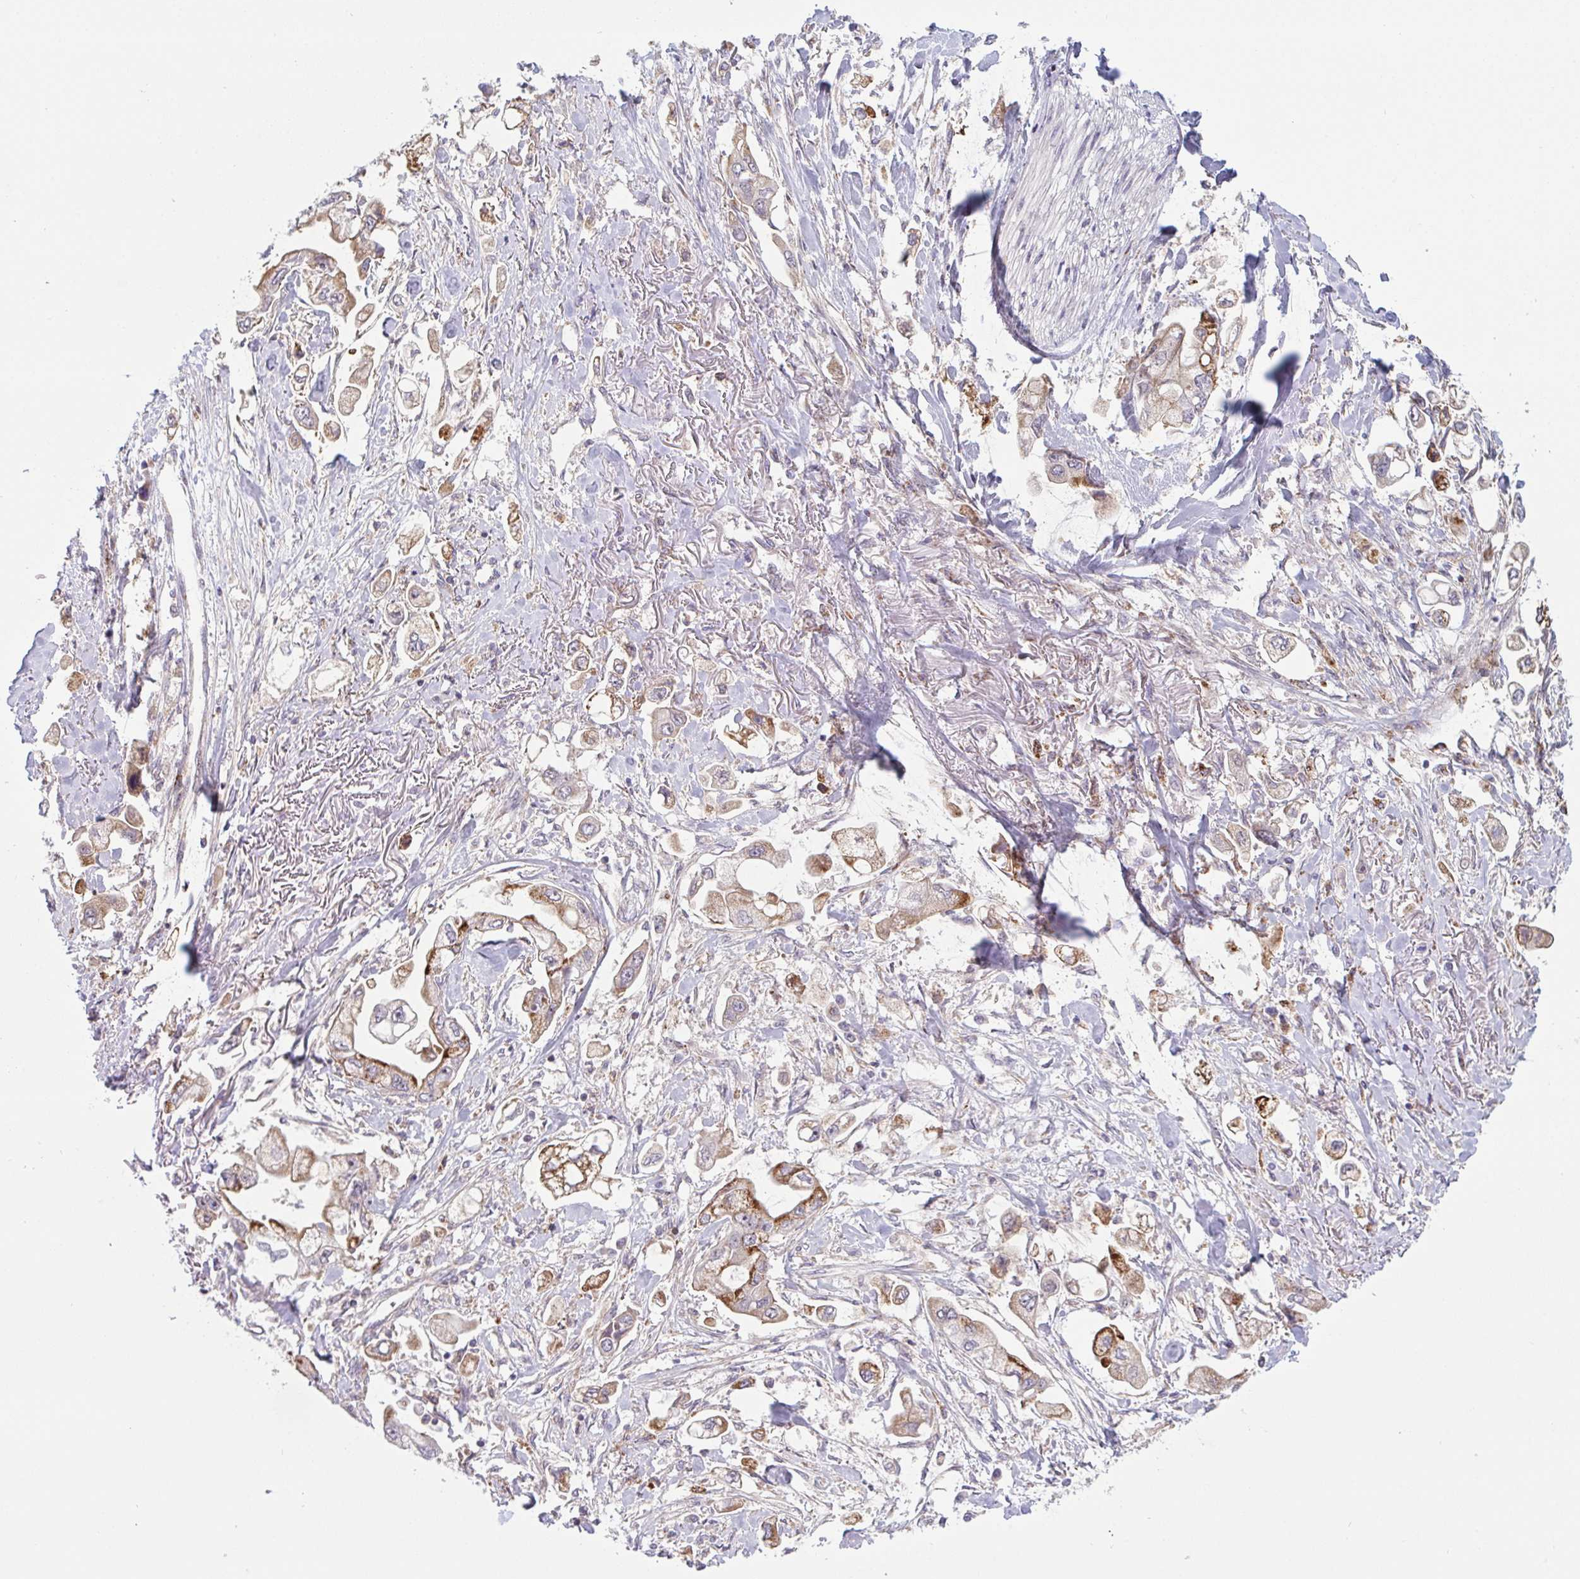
{"staining": {"intensity": "moderate", "quantity": ">75%", "location": "cytoplasmic/membranous"}, "tissue": "stomach cancer", "cell_type": "Tumor cells", "image_type": "cancer", "snomed": [{"axis": "morphology", "description": "Adenocarcinoma, NOS"}, {"axis": "topography", "description": "Stomach"}], "caption": "Protein expression analysis of human adenocarcinoma (stomach) reveals moderate cytoplasmic/membranous positivity in approximately >75% of tumor cells.", "gene": "XAF1", "patient": {"sex": "male", "age": 62}}